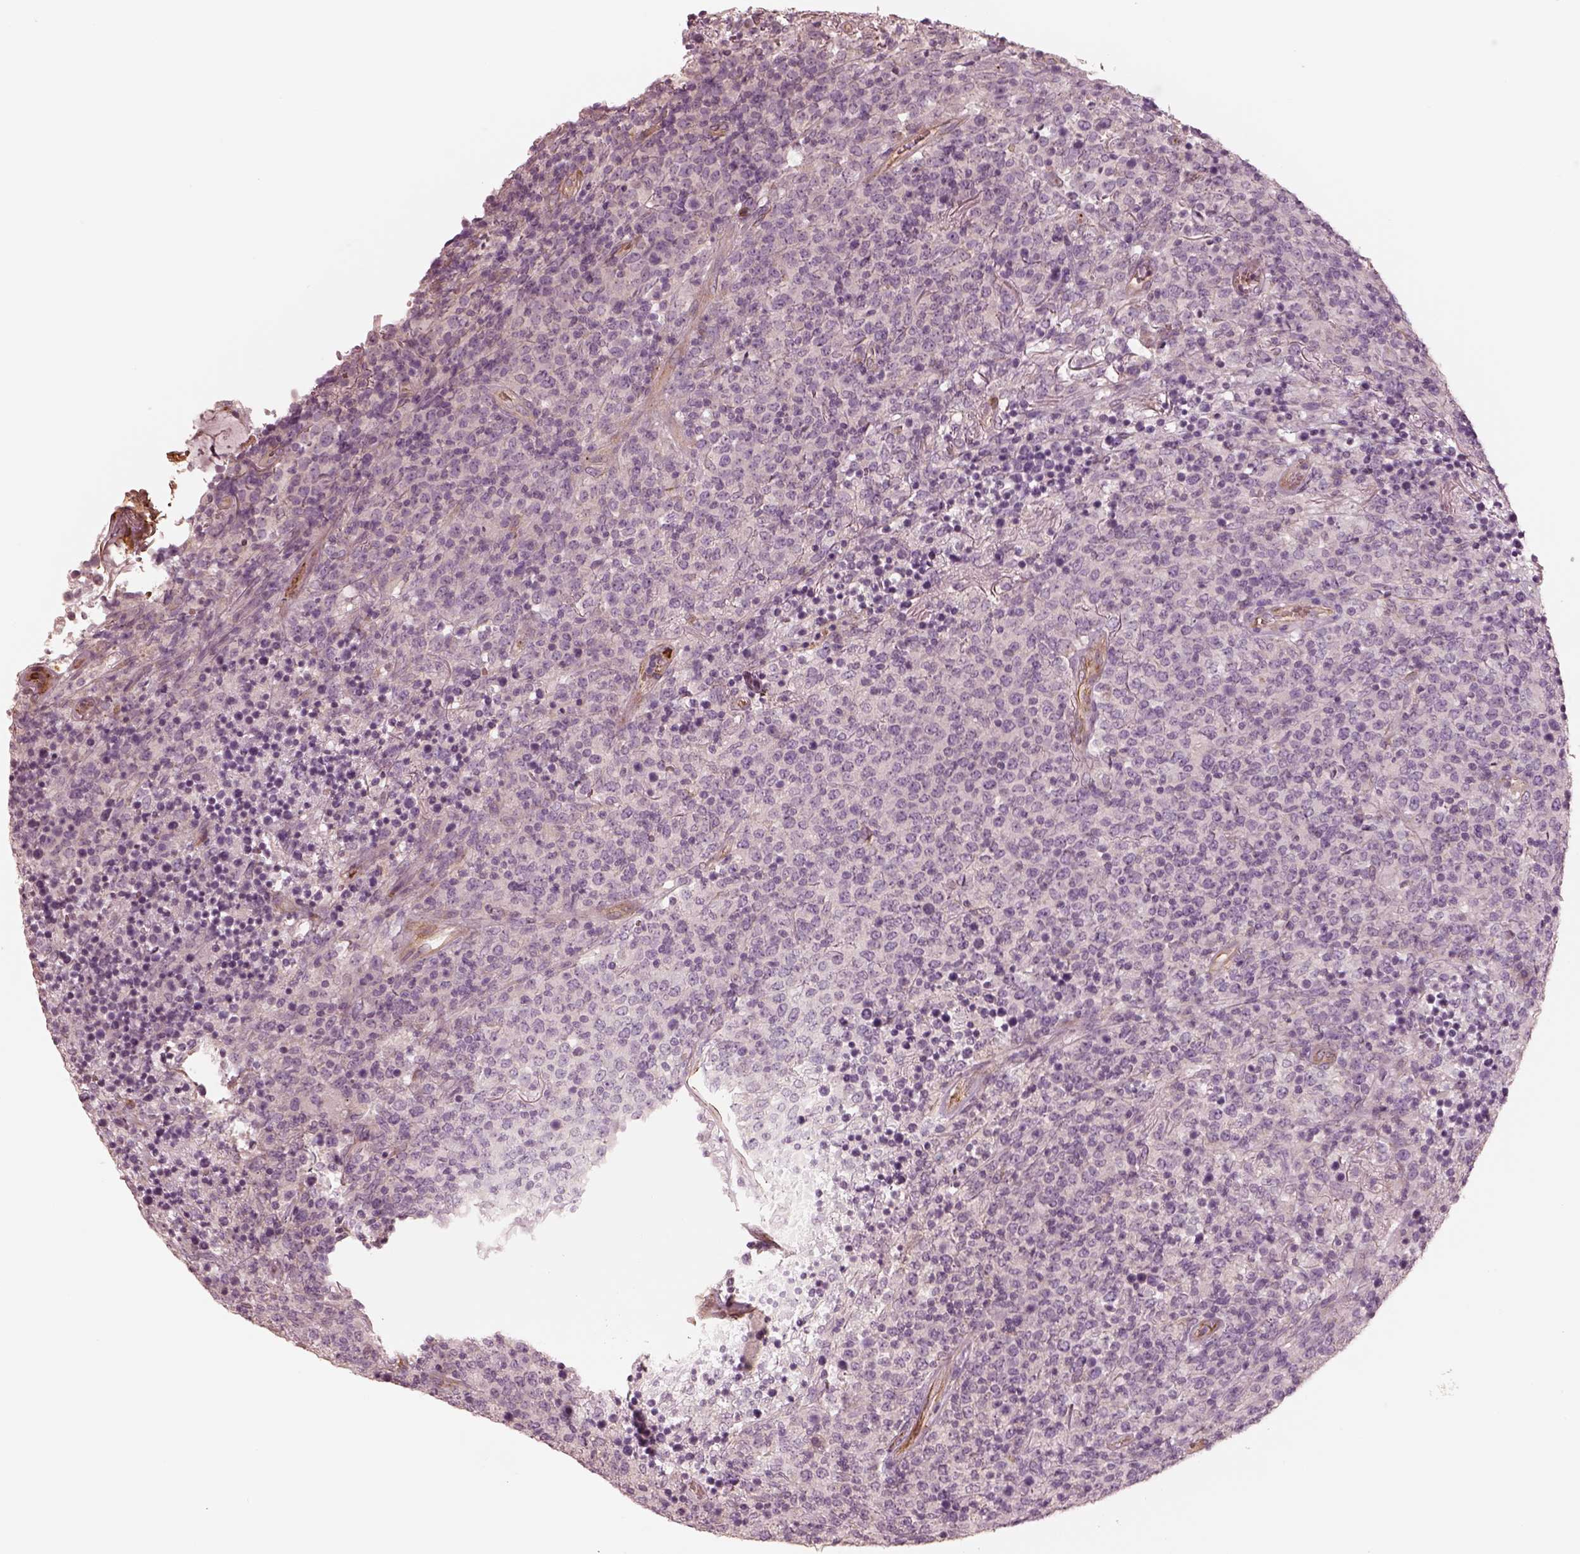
{"staining": {"intensity": "negative", "quantity": "none", "location": "none"}, "tissue": "lymphoma", "cell_type": "Tumor cells", "image_type": "cancer", "snomed": [{"axis": "morphology", "description": "Malignant lymphoma, non-Hodgkin's type, High grade"}, {"axis": "topography", "description": "Lung"}], "caption": "Immunohistochemistry (IHC) of human high-grade malignant lymphoma, non-Hodgkin's type exhibits no staining in tumor cells. (DAB (3,3'-diaminobenzidine) immunohistochemistry with hematoxylin counter stain).", "gene": "CRYM", "patient": {"sex": "male", "age": 79}}